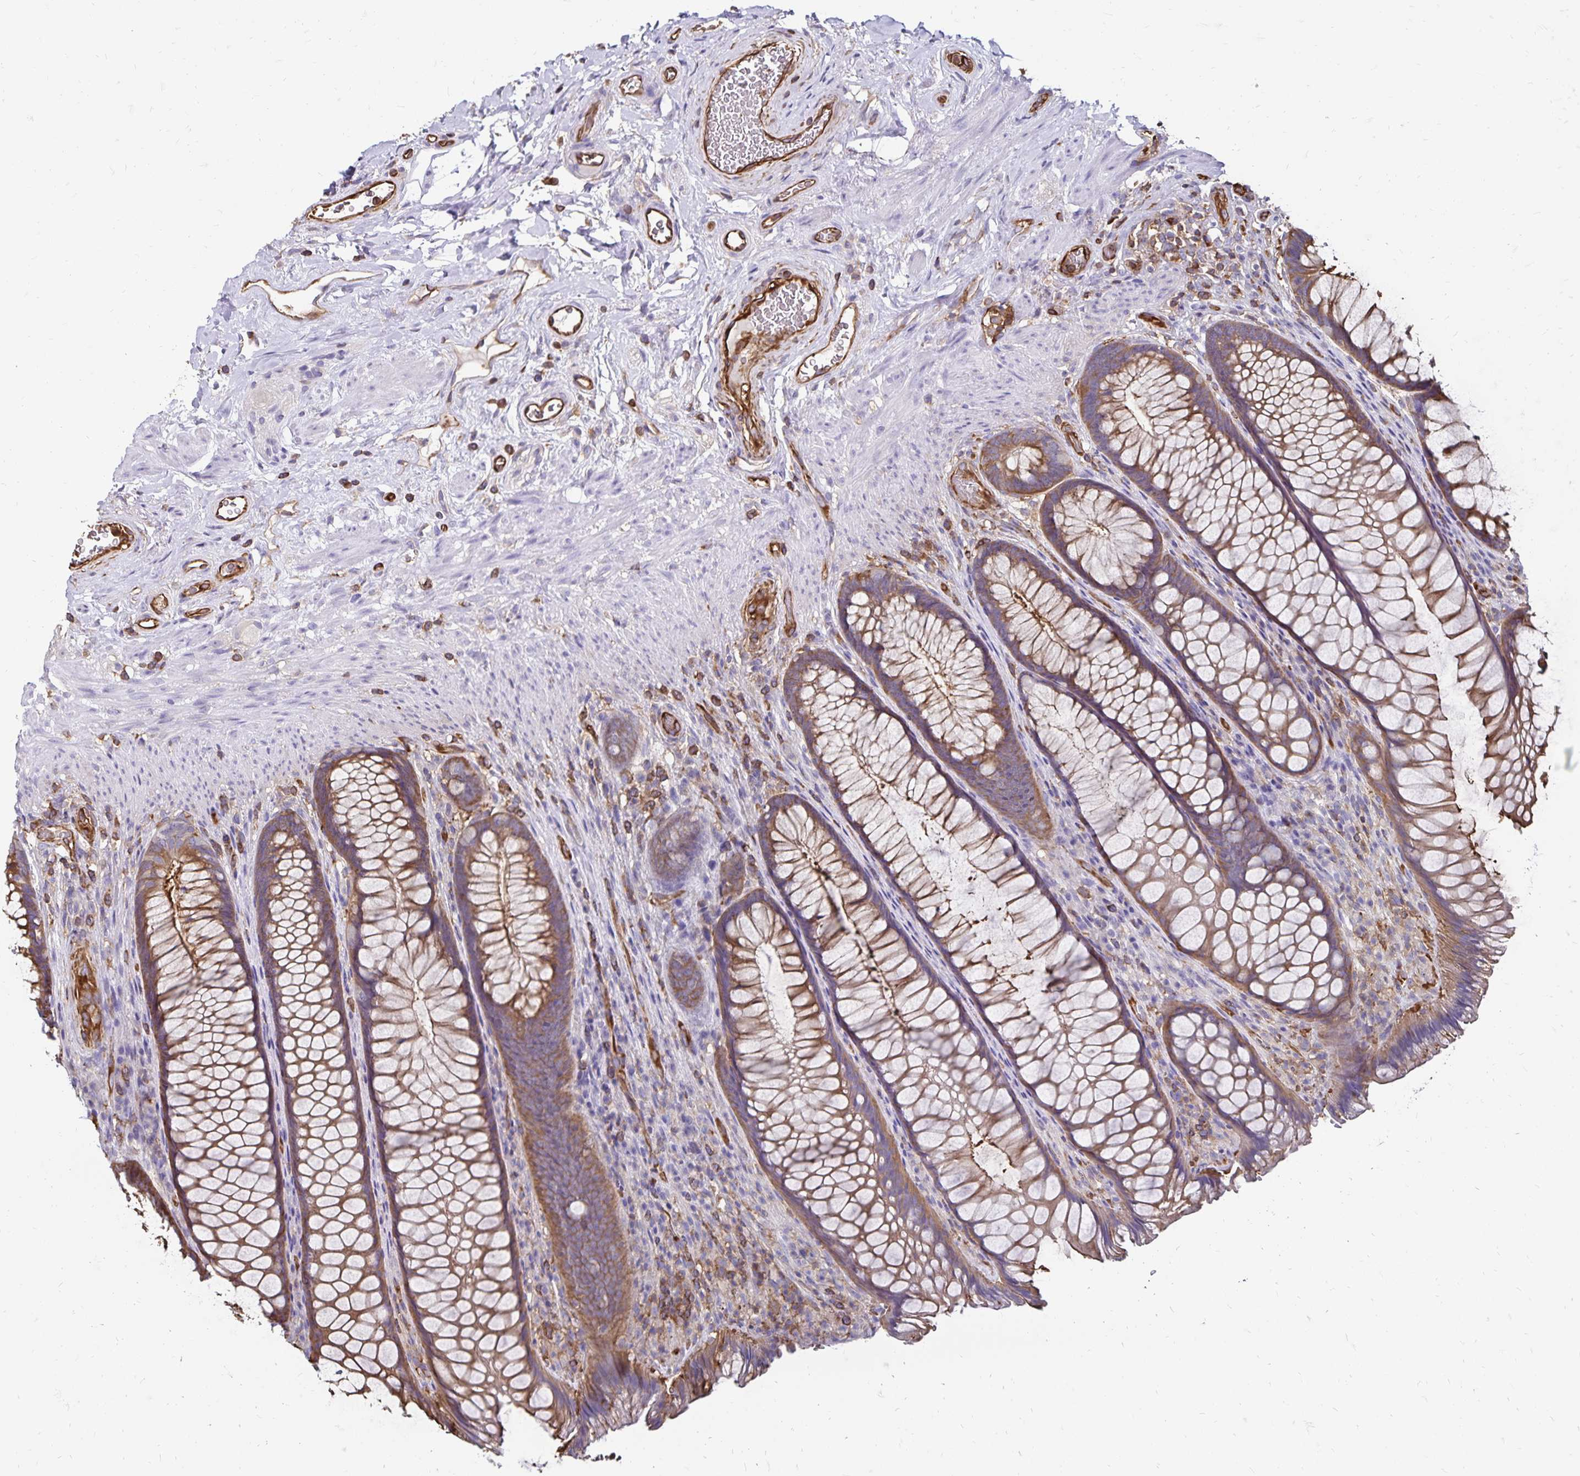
{"staining": {"intensity": "moderate", "quantity": ">75%", "location": "cytoplasmic/membranous"}, "tissue": "rectum", "cell_type": "Glandular cells", "image_type": "normal", "snomed": [{"axis": "morphology", "description": "Normal tissue, NOS"}, {"axis": "topography", "description": "Smooth muscle"}, {"axis": "topography", "description": "Rectum"}], "caption": "Immunohistochemical staining of unremarkable rectum reveals moderate cytoplasmic/membranous protein expression in approximately >75% of glandular cells.", "gene": "RPRML", "patient": {"sex": "male", "age": 53}}